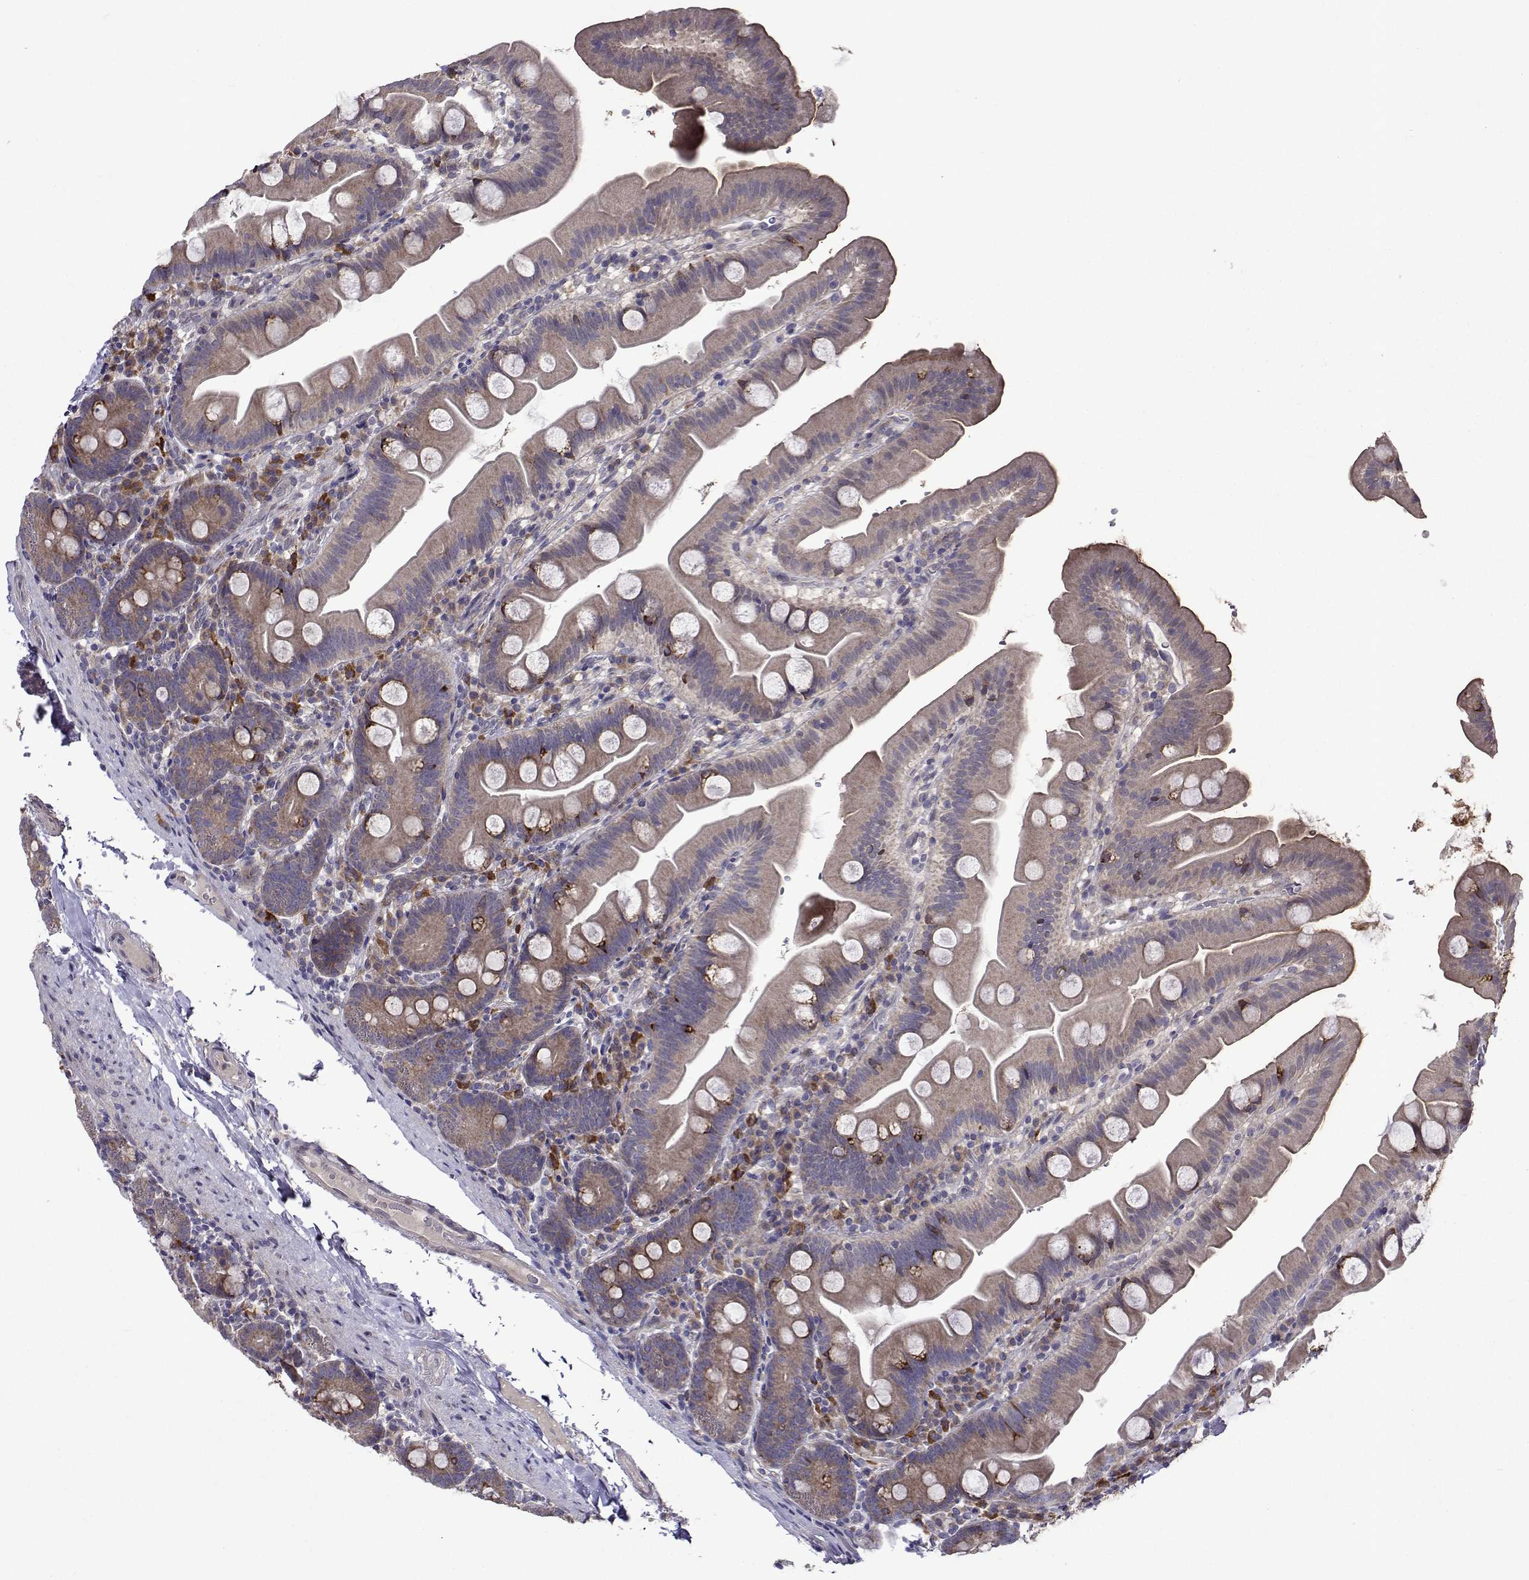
{"staining": {"intensity": "weak", "quantity": "25%-75%", "location": "cytoplasmic/membranous"}, "tissue": "small intestine", "cell_type": "Glandular cells", "image_type": "normal", "snomed": [{"axis": "morphology", "description": "Normal tissue, NOS"}, {"axis": "topography", "description": "Small intestine"}], "caption": "This photomicrograph reveals immunohistochemistry staining of benign human small intestine, with low weak cytoplasmic/membranous staining in about 25%-75% of glandular cells.", "gene": "TARBP2", "patient": {"sex": "female", "age": 68}}